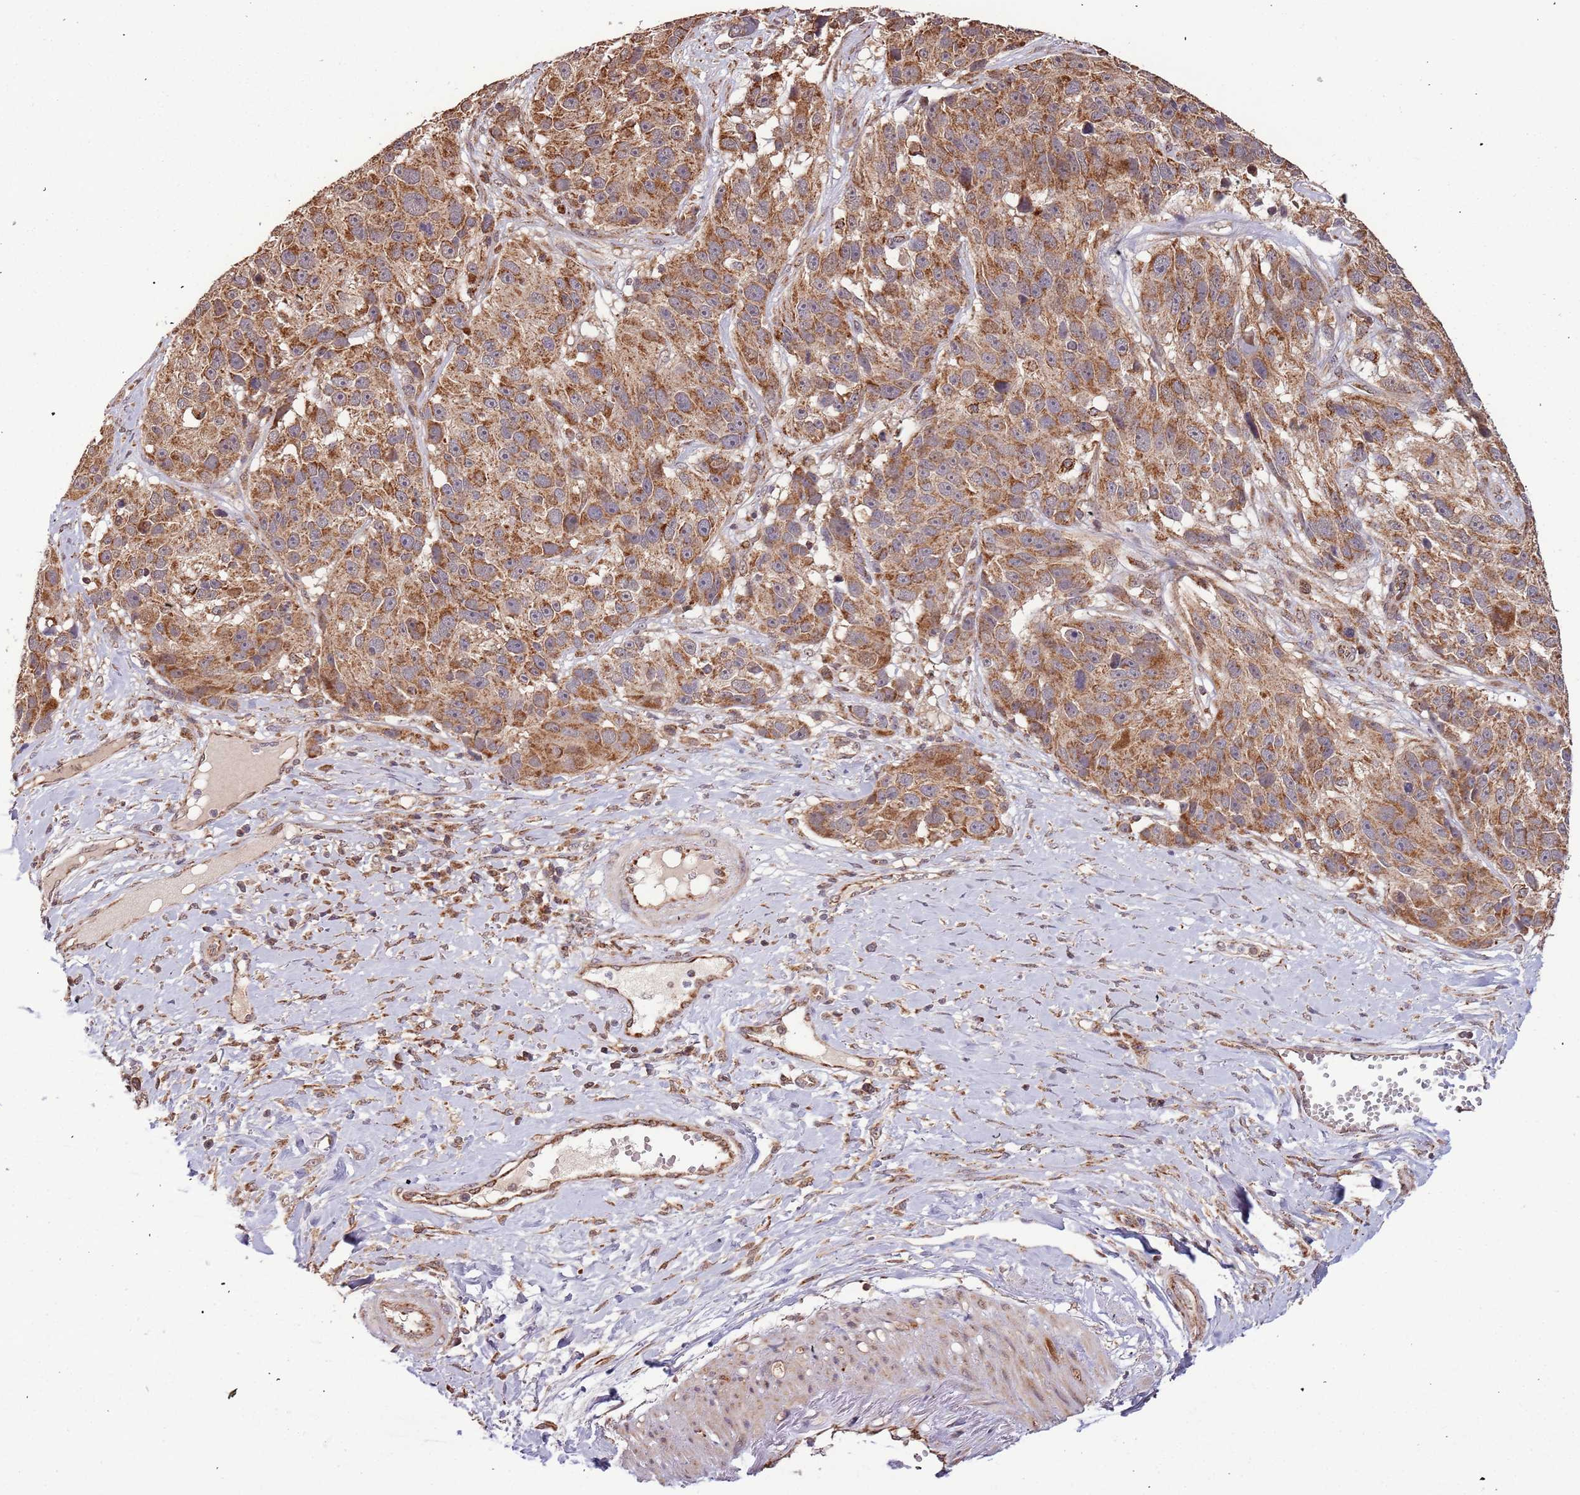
{"staining": {"intensity": "moderate", "quantity": ">75%", "location": "cytoplasmic/membranous"}, "tissue": "melanoma", "cell_type": "Tumor cells", "image_type": "cancer", "snomed": [{"axis": "morphology", "description": "Malignant melanoma, NOS"}, {"axis": "topography", "description": "Skin"}], "caption": "Protein positivity by immunohistochemistry exhibits moderate cytoplasmic/membranous staining in approximately >75% of tumor cells in melanoma. (Stains: DAB (3,3'-diaminobenzidine) in brown, nuclei in blue, Microscopy: brightfield microscopy at high magnification).", "gene": "IL17RD", "patient": {"sex": "male", "age": 84}}